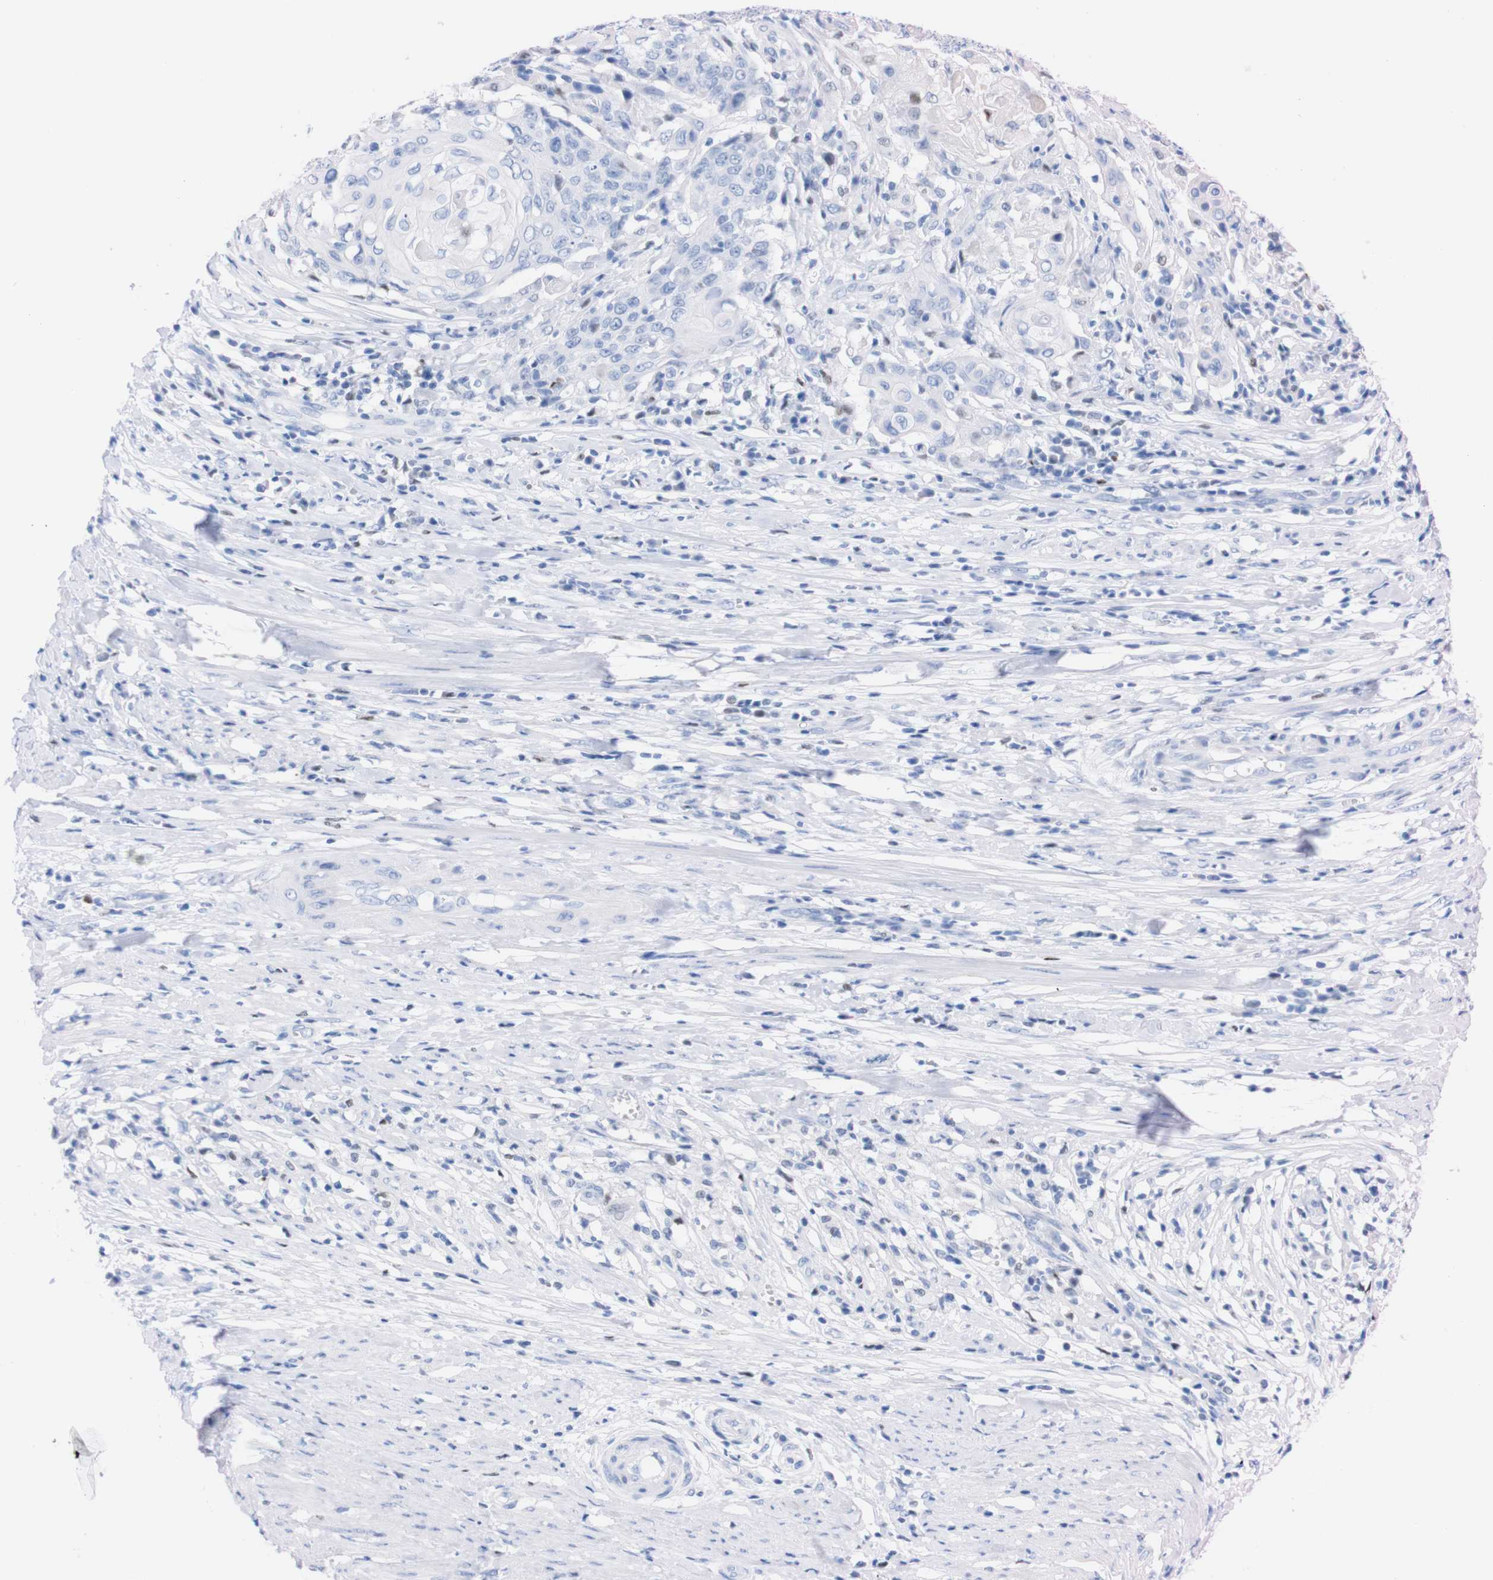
{"staining": {"intensity": "negative", "quantity": "none", "location": "none"}, "tissue": "cervical cancer", "cell_type": "Tumor cells", "image_type": "cancer", "snomed": [{"axis": "morphology", "description": "Squamous cell carcinoma, NOS"}, {"axis": "topography", "description": "Cervix"}], "caption": "Protein analysis of cervical cancer reveals no significant positivity in tumor cells.", "gene": "P2RY12", "patient": {"sex": "female", "age": 39}}